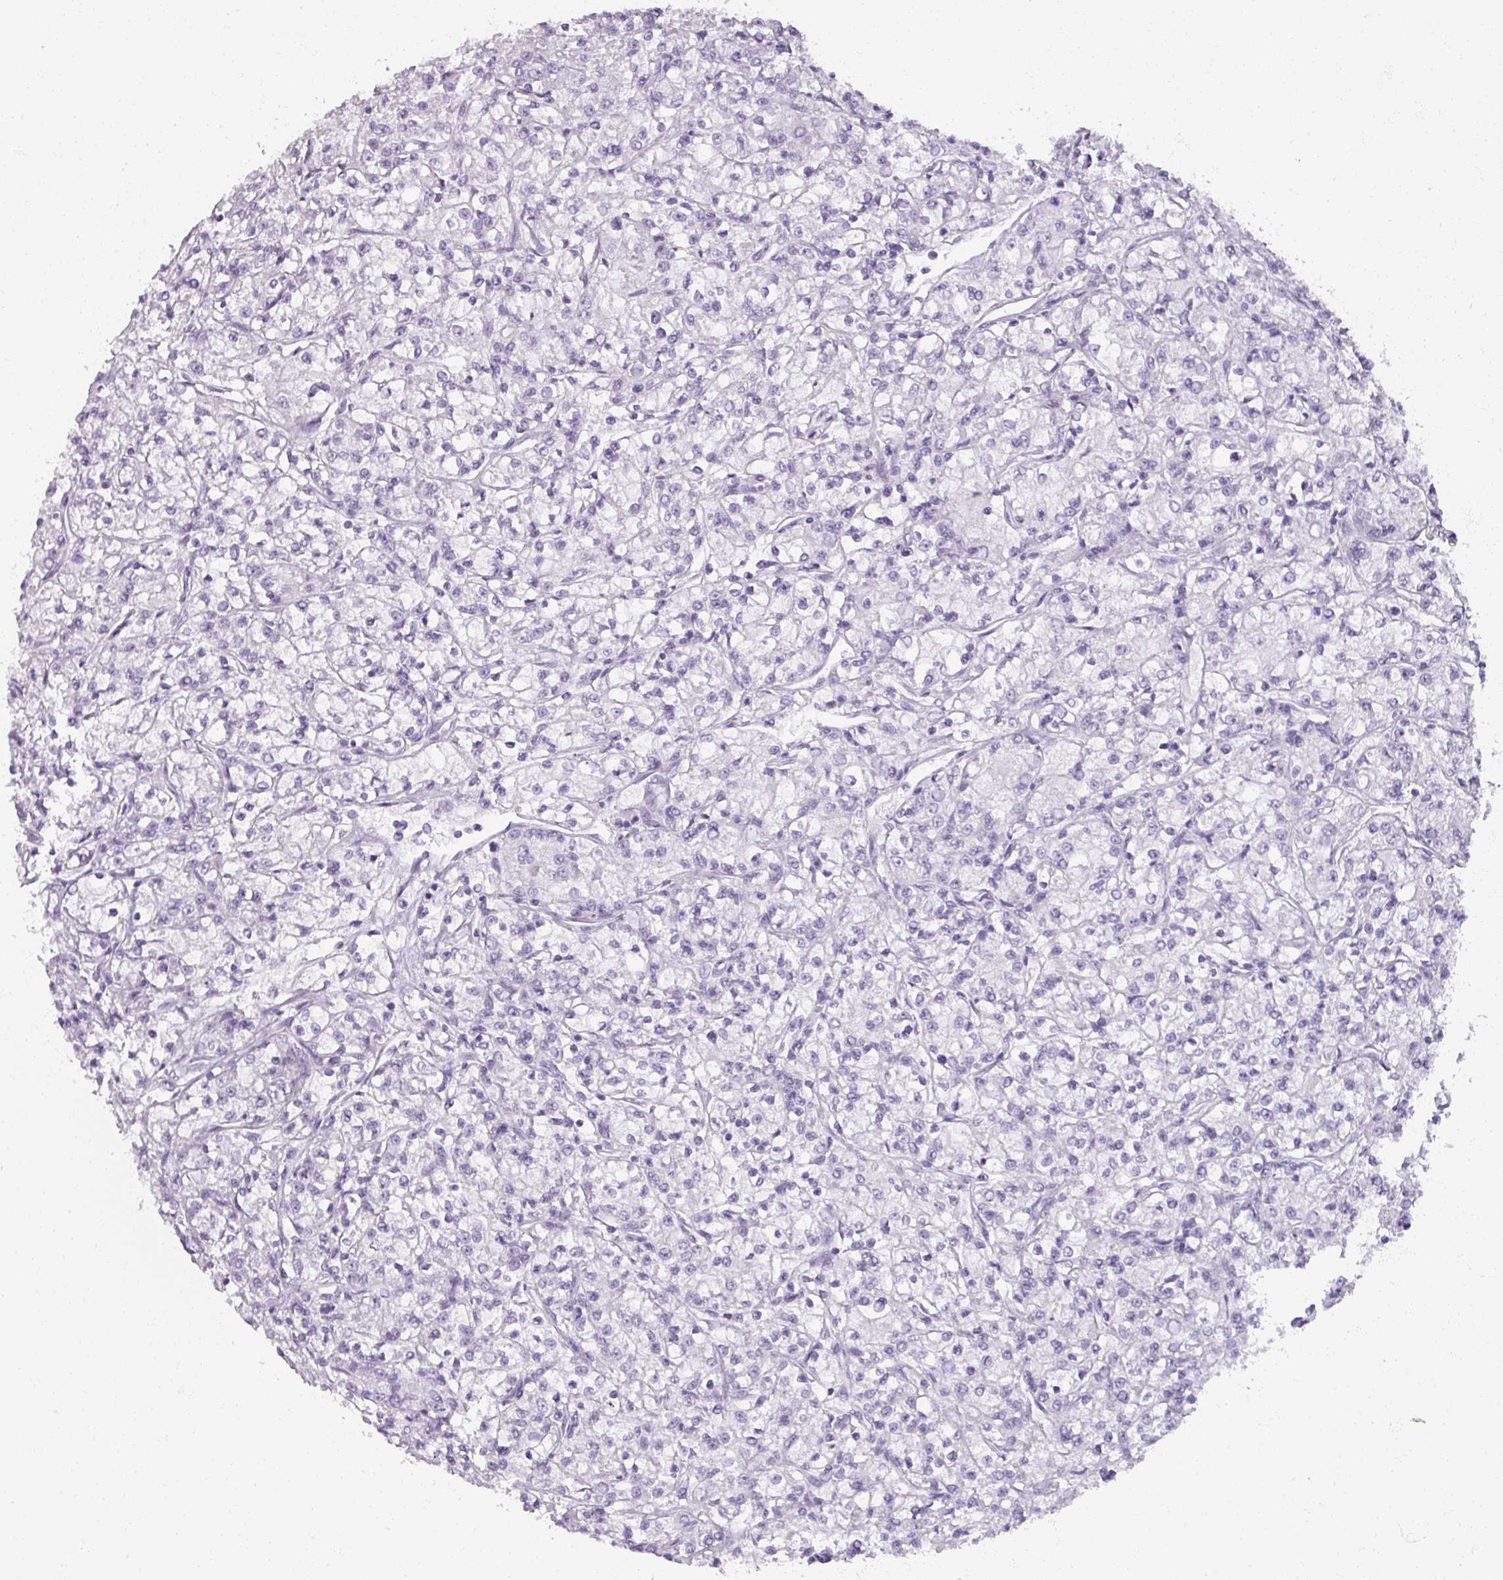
{"staining": {"intensity": "negative", "quantity": "none", "location": "none"}, "tissue": "renal cancer", "cell_type": "Tumor cells", "image_type": "cancer", "snomed": [{"axis": "morphology", "description": "Adenocarcinoma, NOS"}, {"axis": "topography", "description": "Kidney"}], "caption": "Immunohistochemical staining of adenocarcinoma (renal) exhibits no significant staining in tumor cells. The staining is performed using DAB brown chromogen with nuclei counter-stained in using hematoxylin.", "gene": "REG3G", "patient": {"sex": "female", "age": 59}}